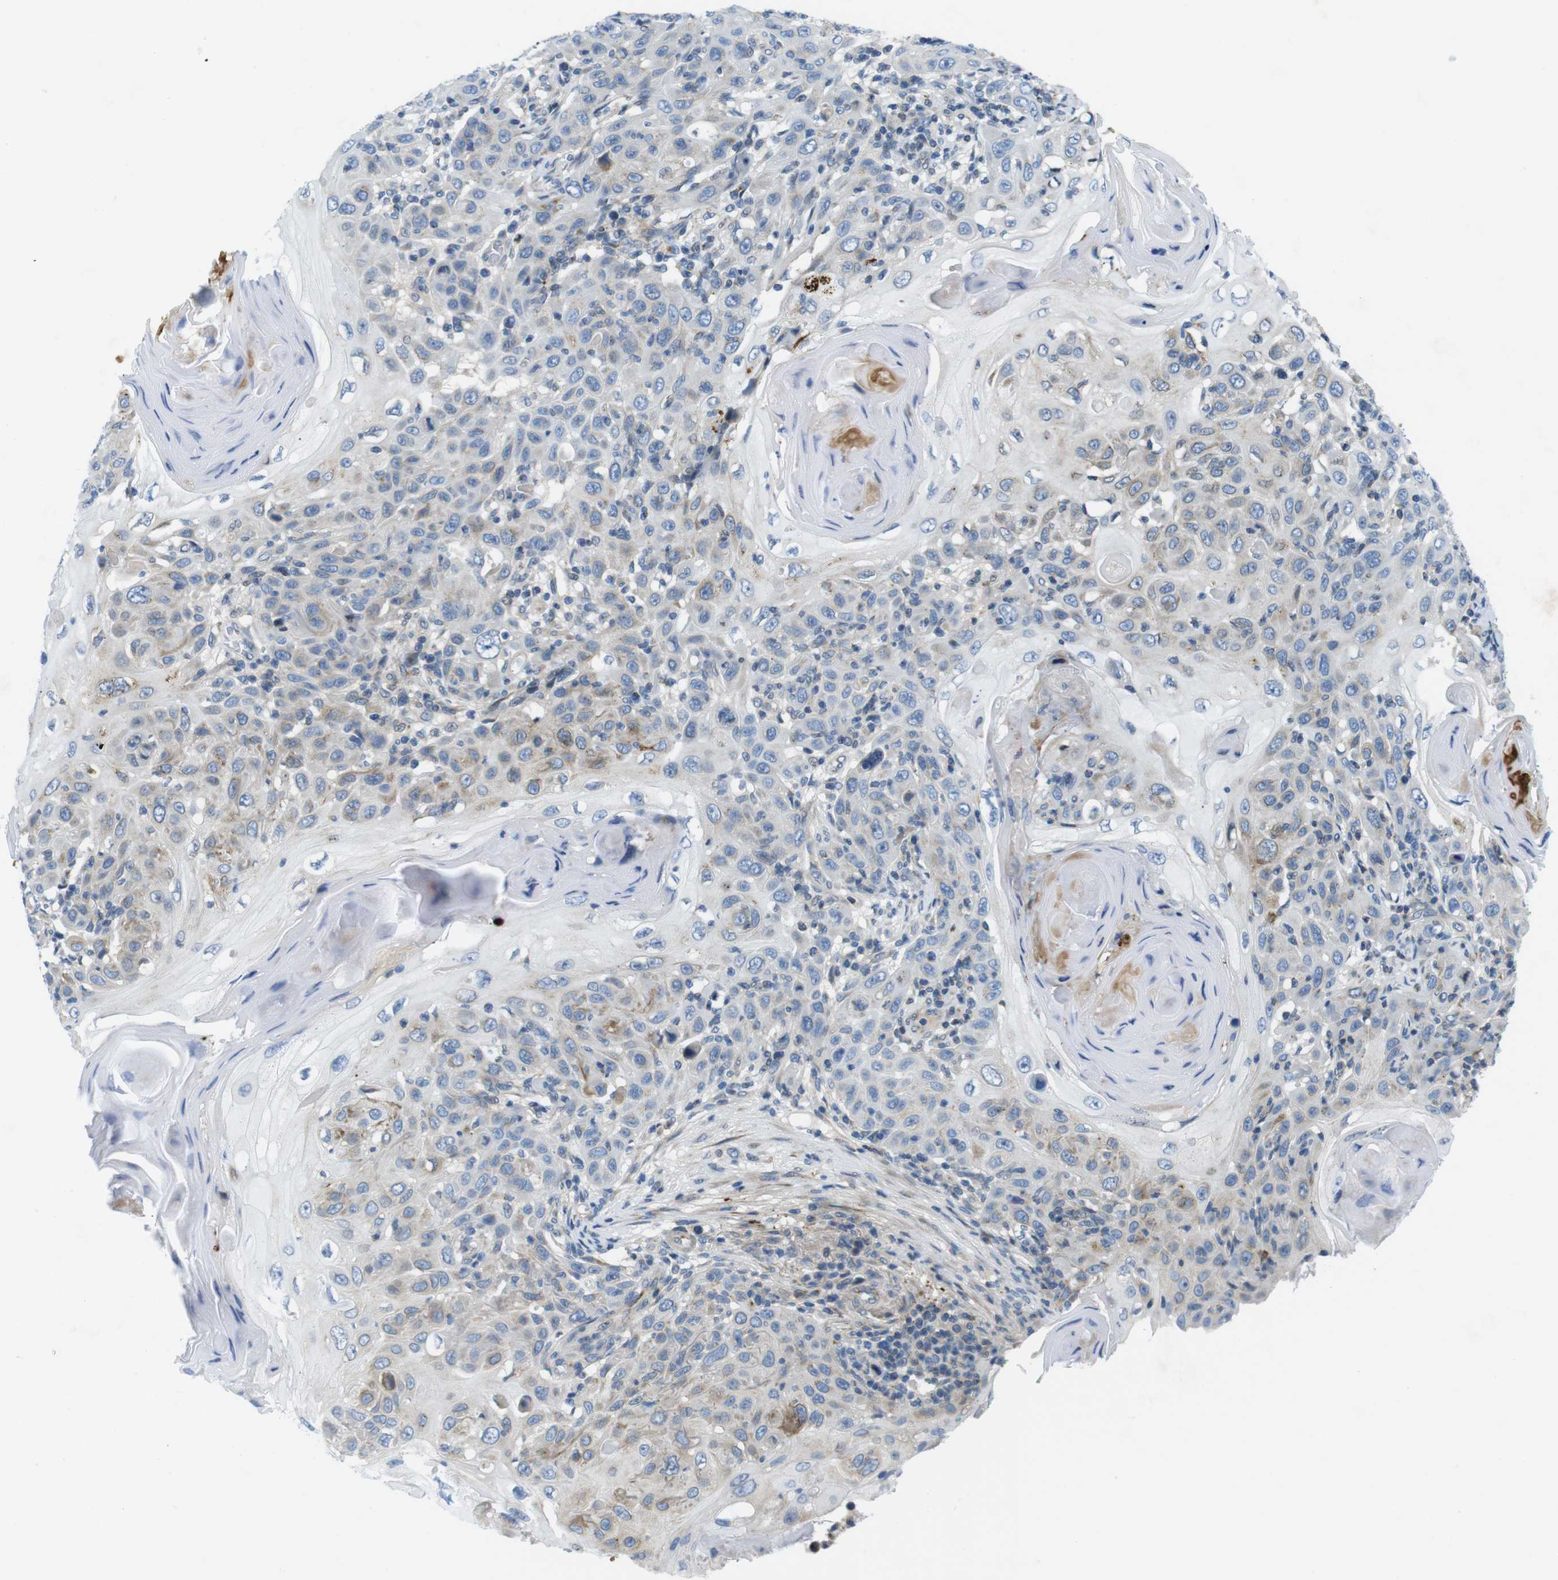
{"staining": {"intensity": "weak", "quantity": "<25%", "location": "cytoplasmic/membranous"}, "tissue": "skin cancer", "cell_type": "Tumor cells", "image_type": "cancer", "snomed": [{"axis": "morphology", "description": "Squamous cell carcinoma, NOS"}, {"axis": "topography", "description": "Skin"}], "caption": "This micrograph is of skin cancer (squamous cell carcinoma) stained with IHC to label a protein in brown with the nuclei are counter-stained blue. There is no positivity in tumor cells.", "gene": "ZDHHC3", "patient": {"sex": "female", "age": 88}}